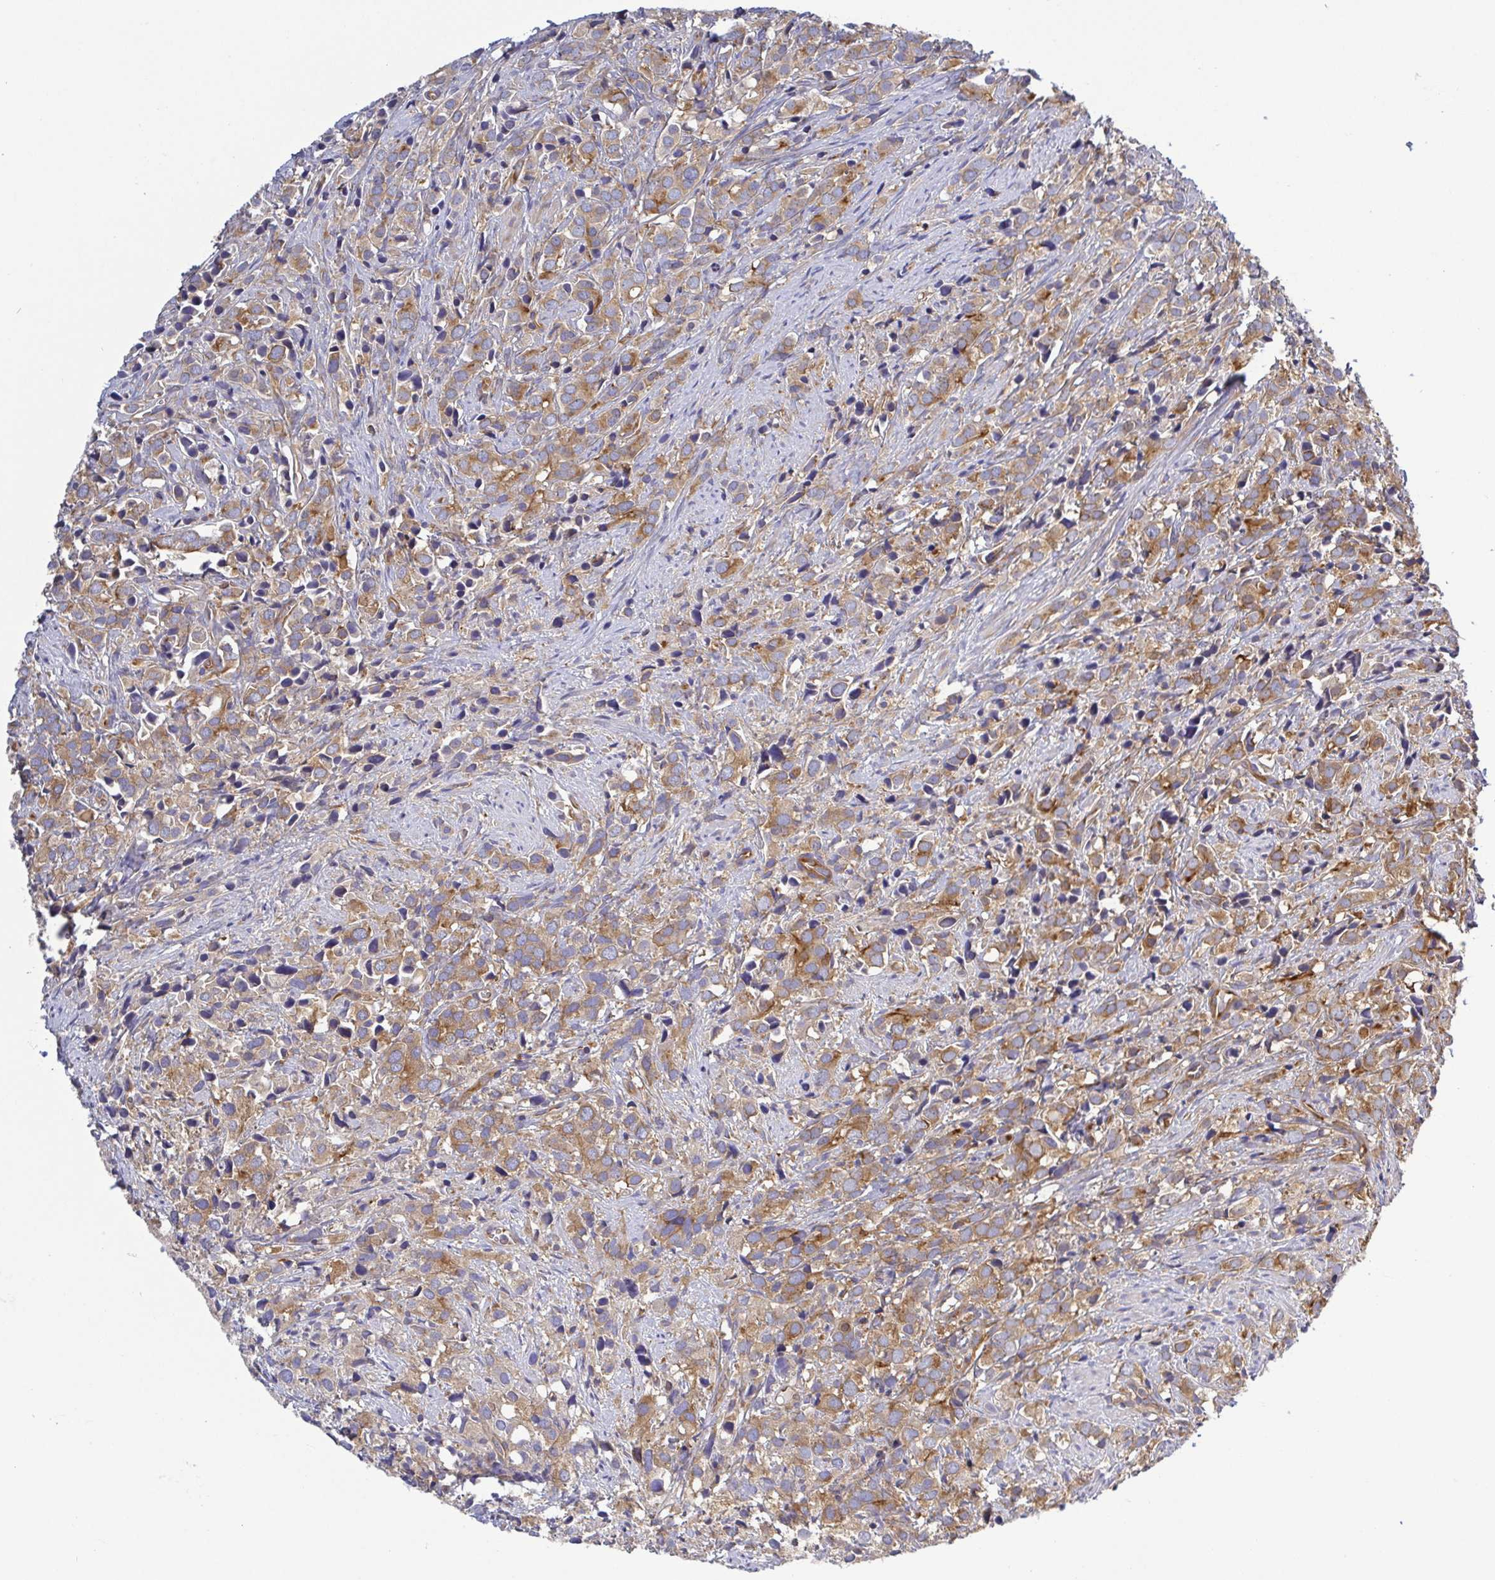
{"staining": {"intensity": "moderate", "quantity": ">75%", "location": "cytoplasmic/membranous"}, "tissue": "prostate cancer", "cell_type": "Tumor cells", "image_type": "cancer", "snomed": [{"axis": "morphology", "description": "Adenocarcinoma, High grade"}, {"axis": "topography", "description": "Prostate"}], "caption": "This histopathology image reveals immunohistochemistry staining of human prostate cancer, with medium moderate cytoplasmic/membranous expression in about >75% of tumor cells.", "gene": "KIF5B", "patient": {"sex": "male", "age": 86}}